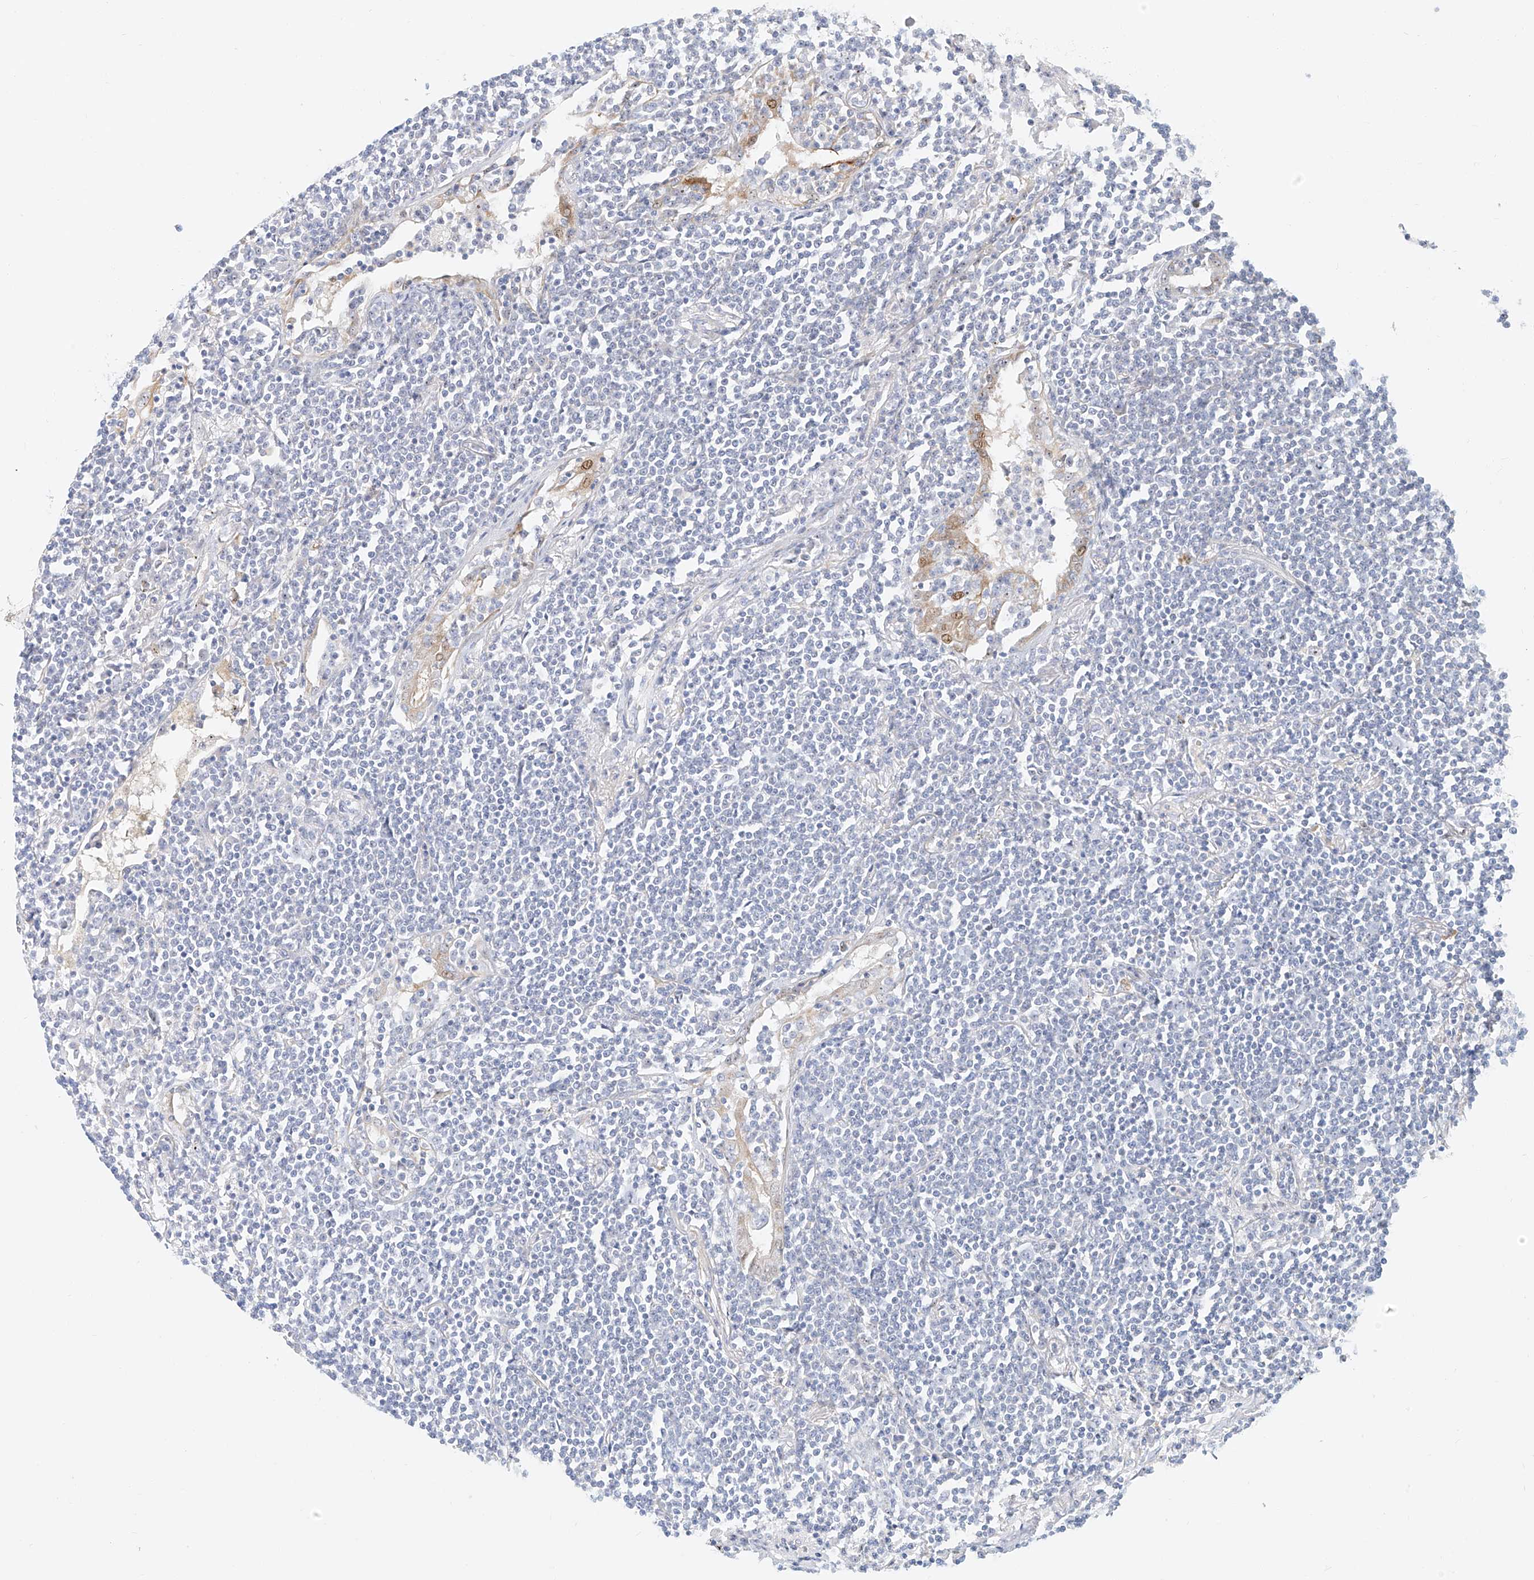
{"staining": {"intensity": "negative", "quantity": "none", "location": "none"}, "tissue": "lymphoma", "cell_type": "Tumor cells", "image_type": "cancer", "snomed": [{"axis": "morphology", "description": "Malignant lymphoma, non-Hodgkin's type, Low grade"}, {"axis": "topography", "description": "Lung"}], "caption": "Human low-grade malignant lymphoma, non-Hodgkin's type stained for a protein using immunohistochemistry shows no positivity in tumor cells.", "gene": "SNU13", "patient": {"sex": "female", "age": 71}}